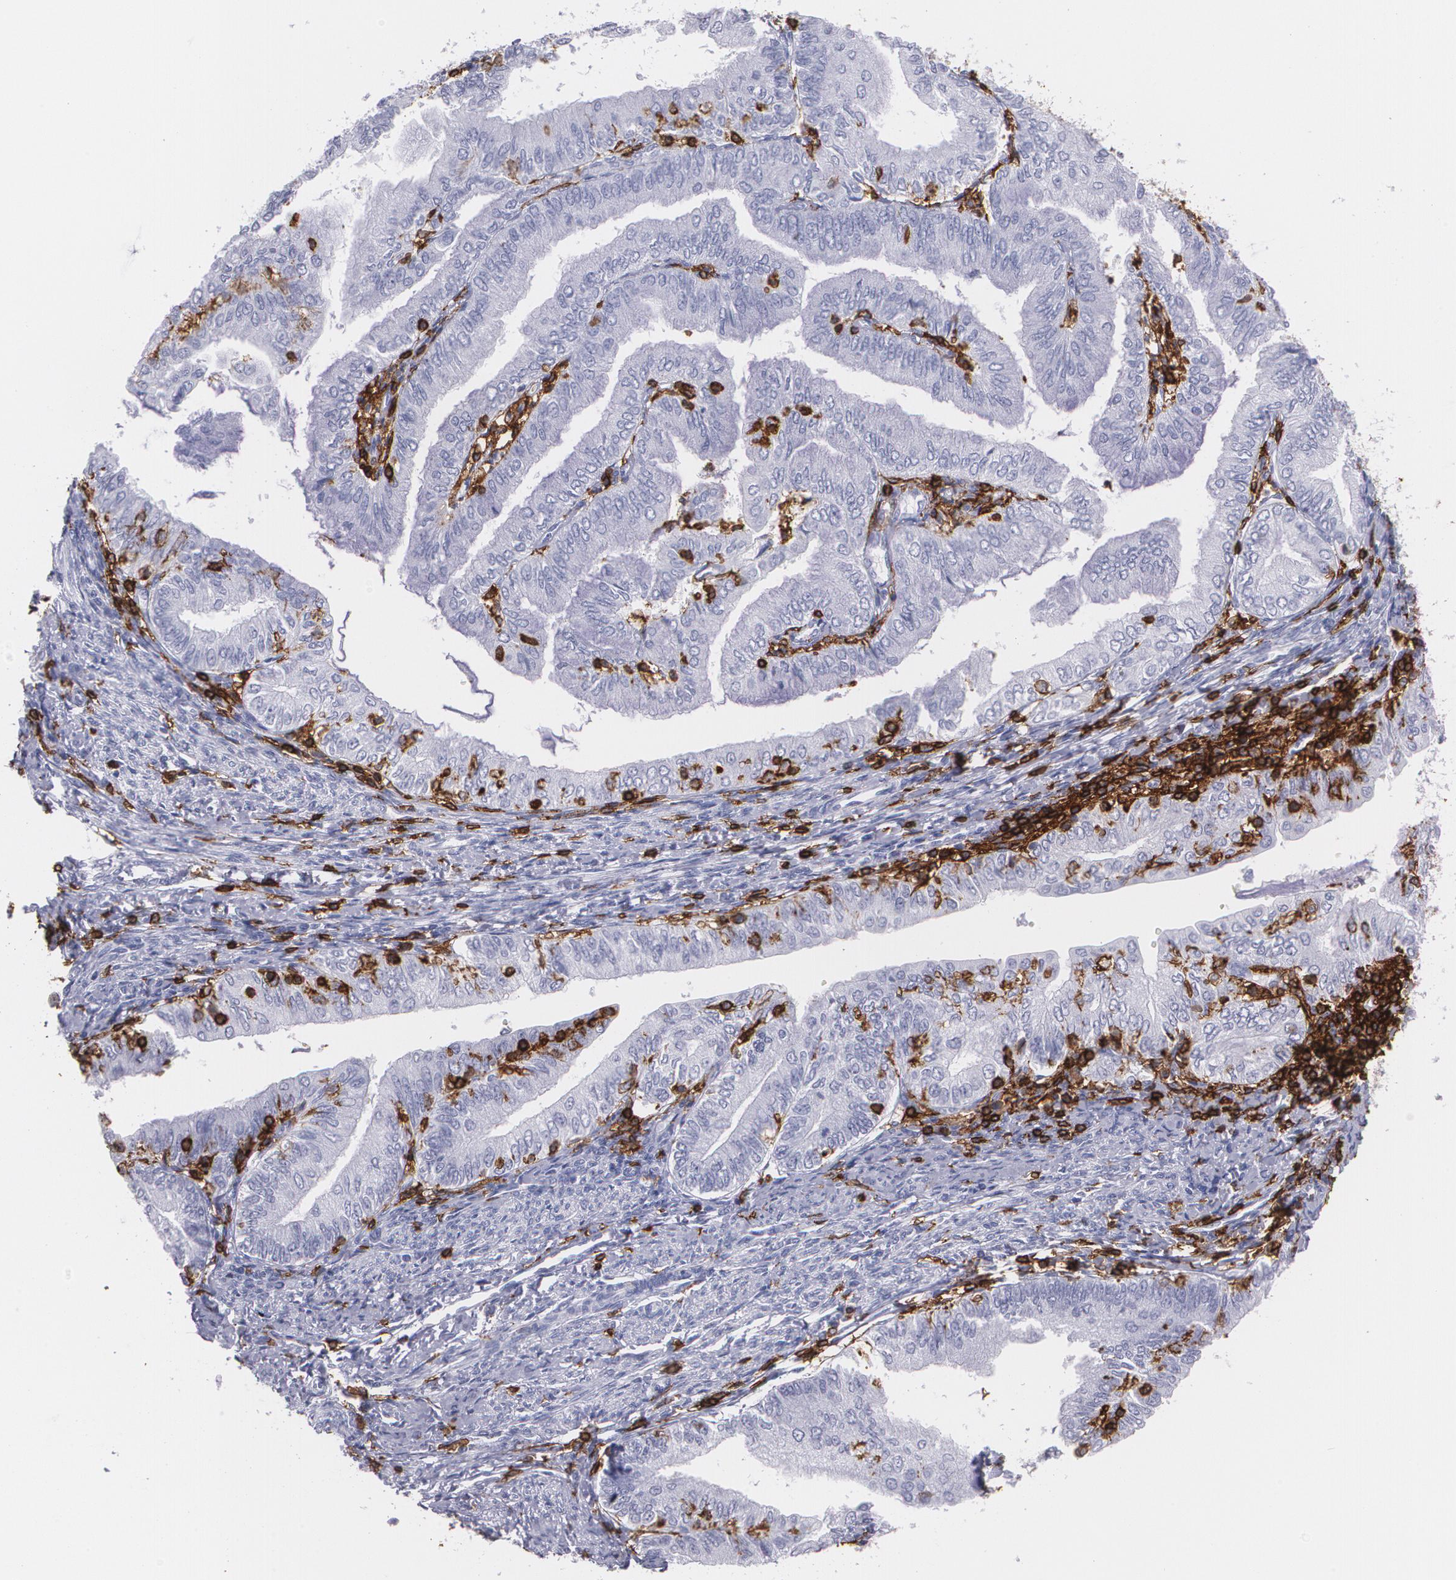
{"staining": {"intensity": "negative", "quantity": "none", "location": "none"}, "tissue": "endometrial cancer", "cell_type": "Tumor cells", "image_type": "cancer", "snomed": [{"axis": "morphology", "description": "Adenocarcinoma, NOS"}, {"axis": "topography", "description": "Endometrium"}], "caption": "The micrograph reveals no staining of tumor cells in endometrial adenocarcinoma.", "gene": "PTPRC", "patient": {"sex": "female", "age": 66}}